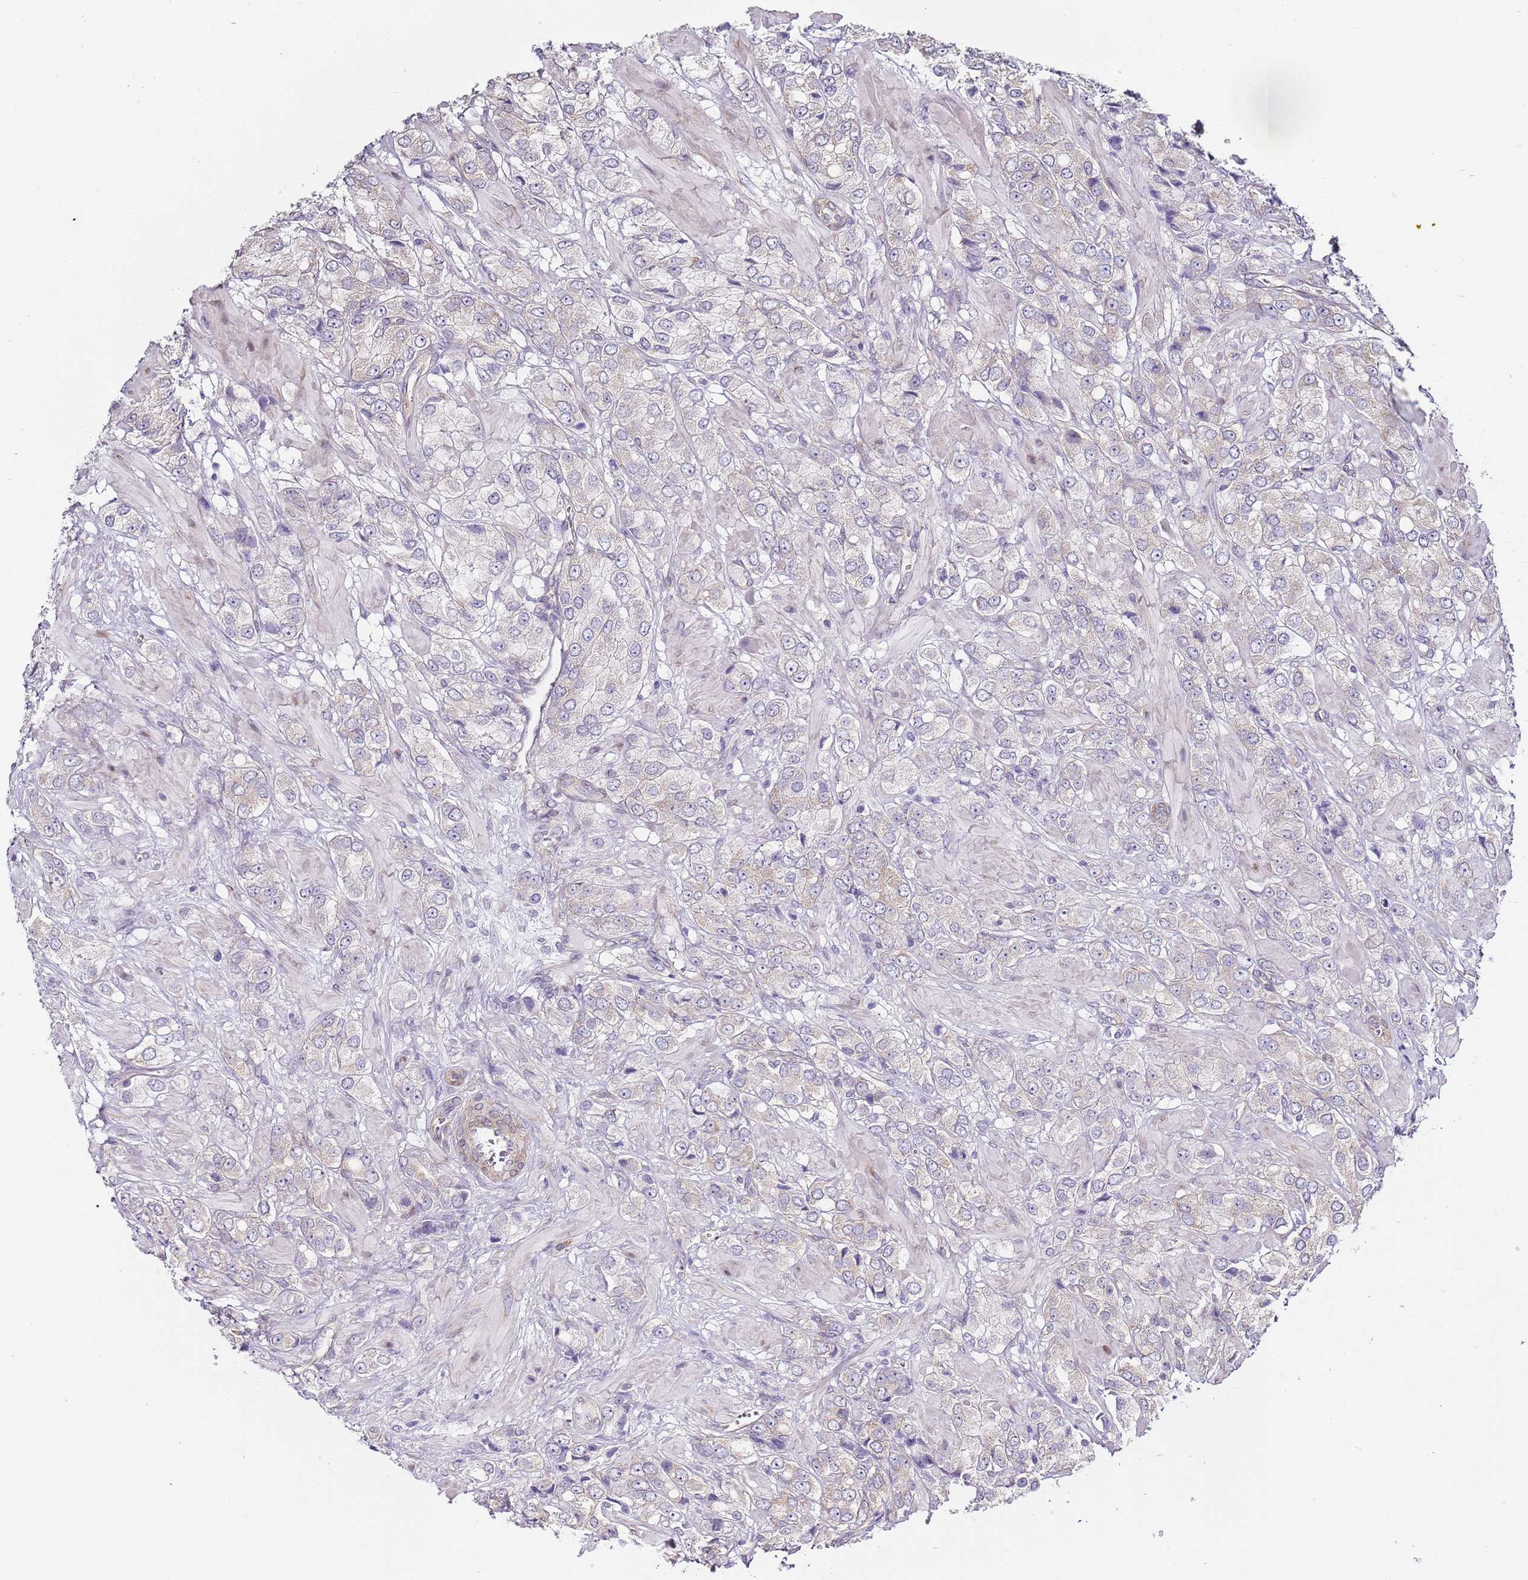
{"staining": {"intensity": "negative", "quantity": "none", "location": "none"}, "tissue": "prostate cancer", "cell_type": "Tumor cells", "image_type": "cancer", "snomed": [{"axis": "morphology", "description": "Adenocarcinoma, High grade"}, {"axis": "topography", "description": "Prostate and seminal vesicle, NOS"}], "caption": "This micrograph is of high-grade adenocarcinoma (prostate) stained with immunohistochemistry (IHC) to label a protein in brown with the nuclei are counter-stained blue. There is no positivity in tumor cells. The staining is performed using DAB (3,3'-diaminobenzidine) brown chromogen with nuclei counter-stained in using hematoxylin.", "gene": "TBC1D9", "patient": {"sex": "male", "age": 64}}